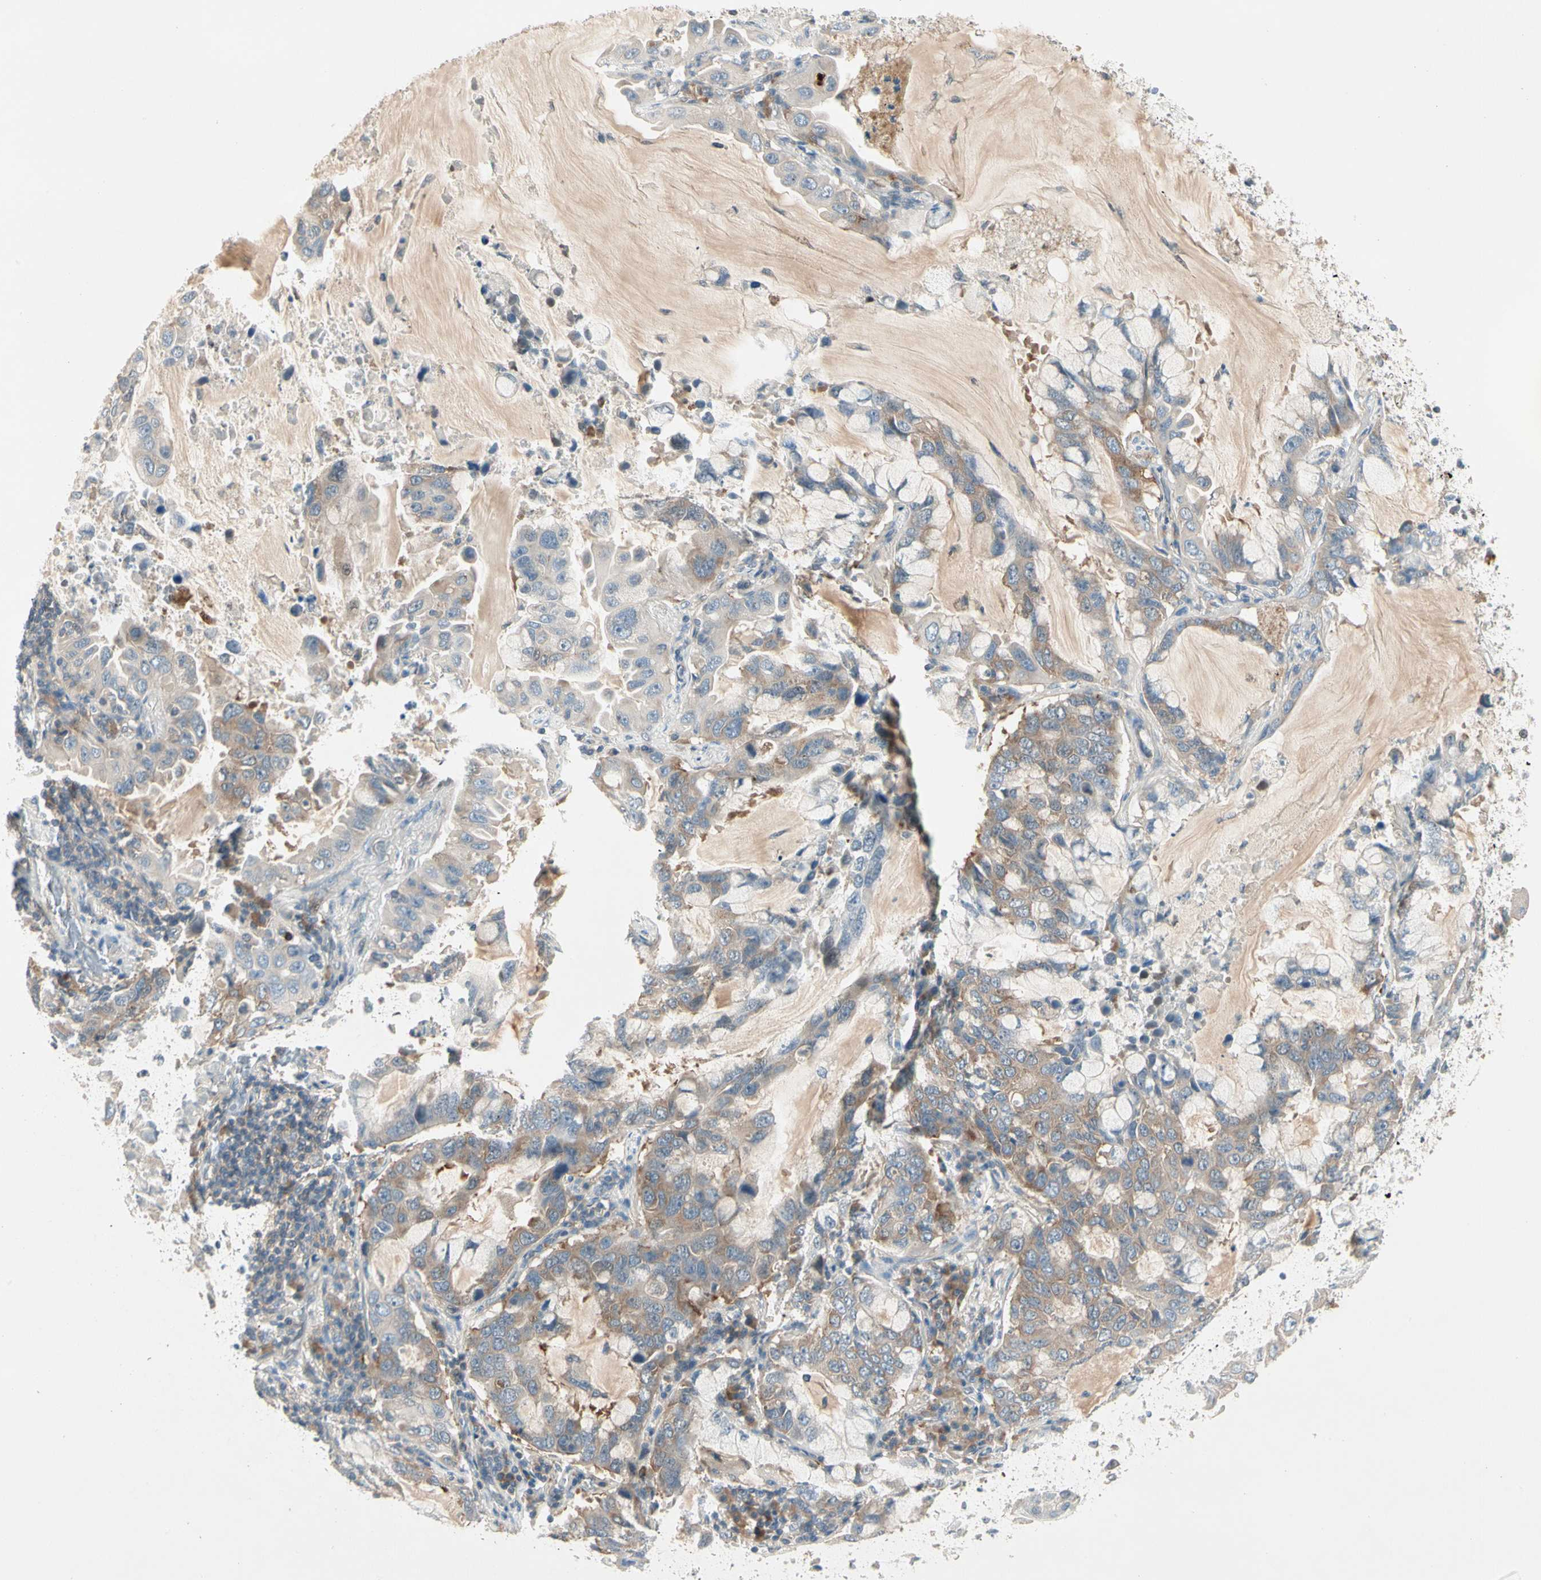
{"staining": {"intensity": "moderate", "quantity": "25%-75%", "location": "cytoplasmic/membranous"}, "tissue": "lung cancer", "cell_type": "Tumor cells", "image_type": "cancer", "snomed": [{"axis": "morphology", "description": "Adenocarcinoma, NOS"}, {"axis": "topography", "description": "Lung"}], "caption": "Immunohistochemistry (IHC) (DAB (3,3'-diaminobenzidine)) staining of lung adenocarcinoma demonstrates moderate cytoplasmic/membranous protein positivity in approximately 25%-75% of tumor cells.", "gene": "IL1R1", "patient": {"sex": "male", "age": 64}}